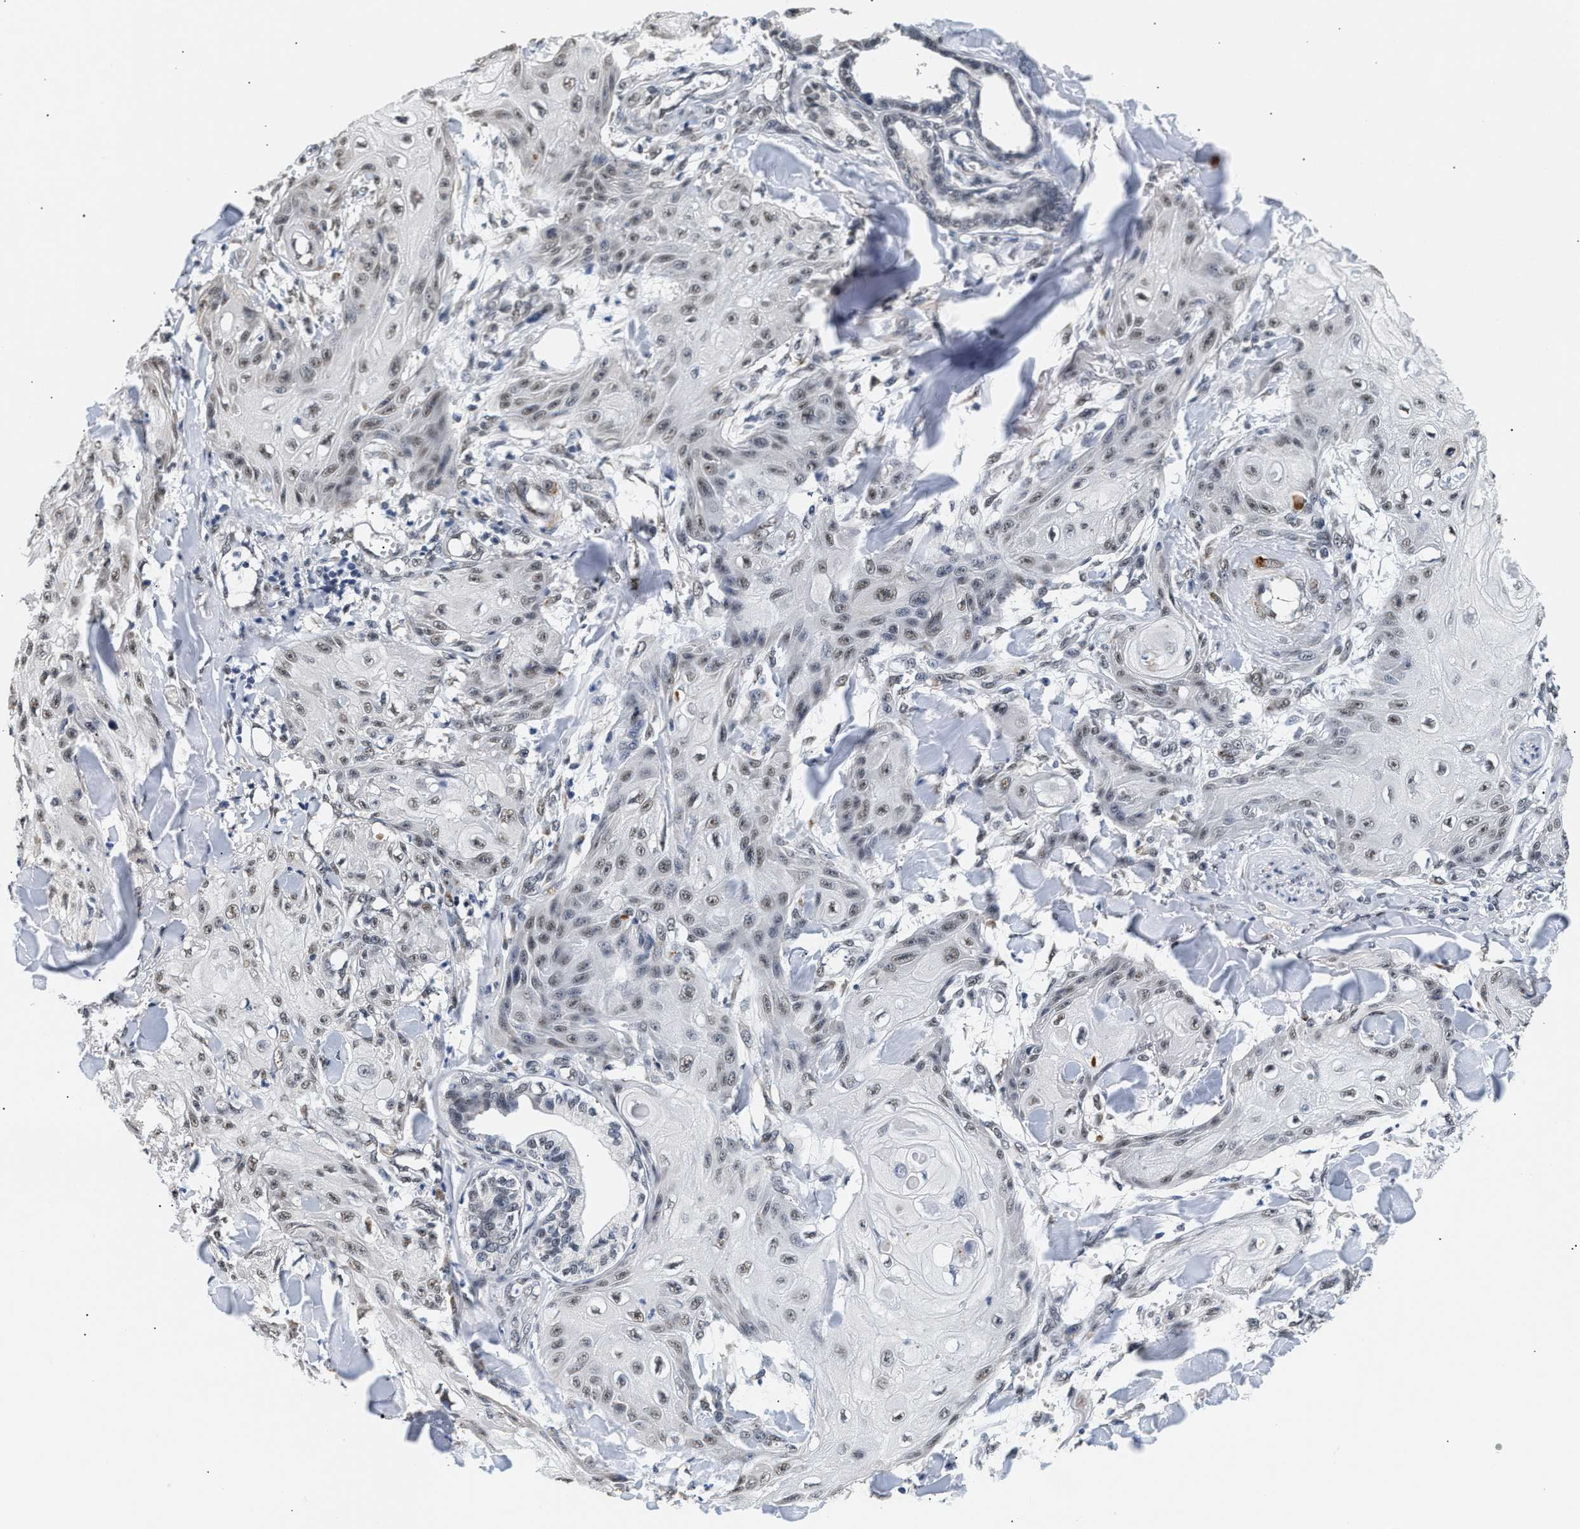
{"staining": {"intensity": "weak", "quantity": "25%-75%", "location": "nuclear"}, "tissue": "skin cancer", "cell_type": "Tumor cells", "image_type": "cancer", "snomed": [{"axis": "morphology", "description": "Squamous cell carcinoma, NOS"}, {"axis": "topography", "description": "Skin"}], "caption": "Skin squamous cell carcinoma stained with immunohistochemistry (IHC) shows weak nuclear staining in approximately 25%-75% of tumor cells. (DAB IHC, brown staining for protein, blue staining for nuclei).", "gene": "THOC1", "patient": {"sex": "male", "age": 74}}